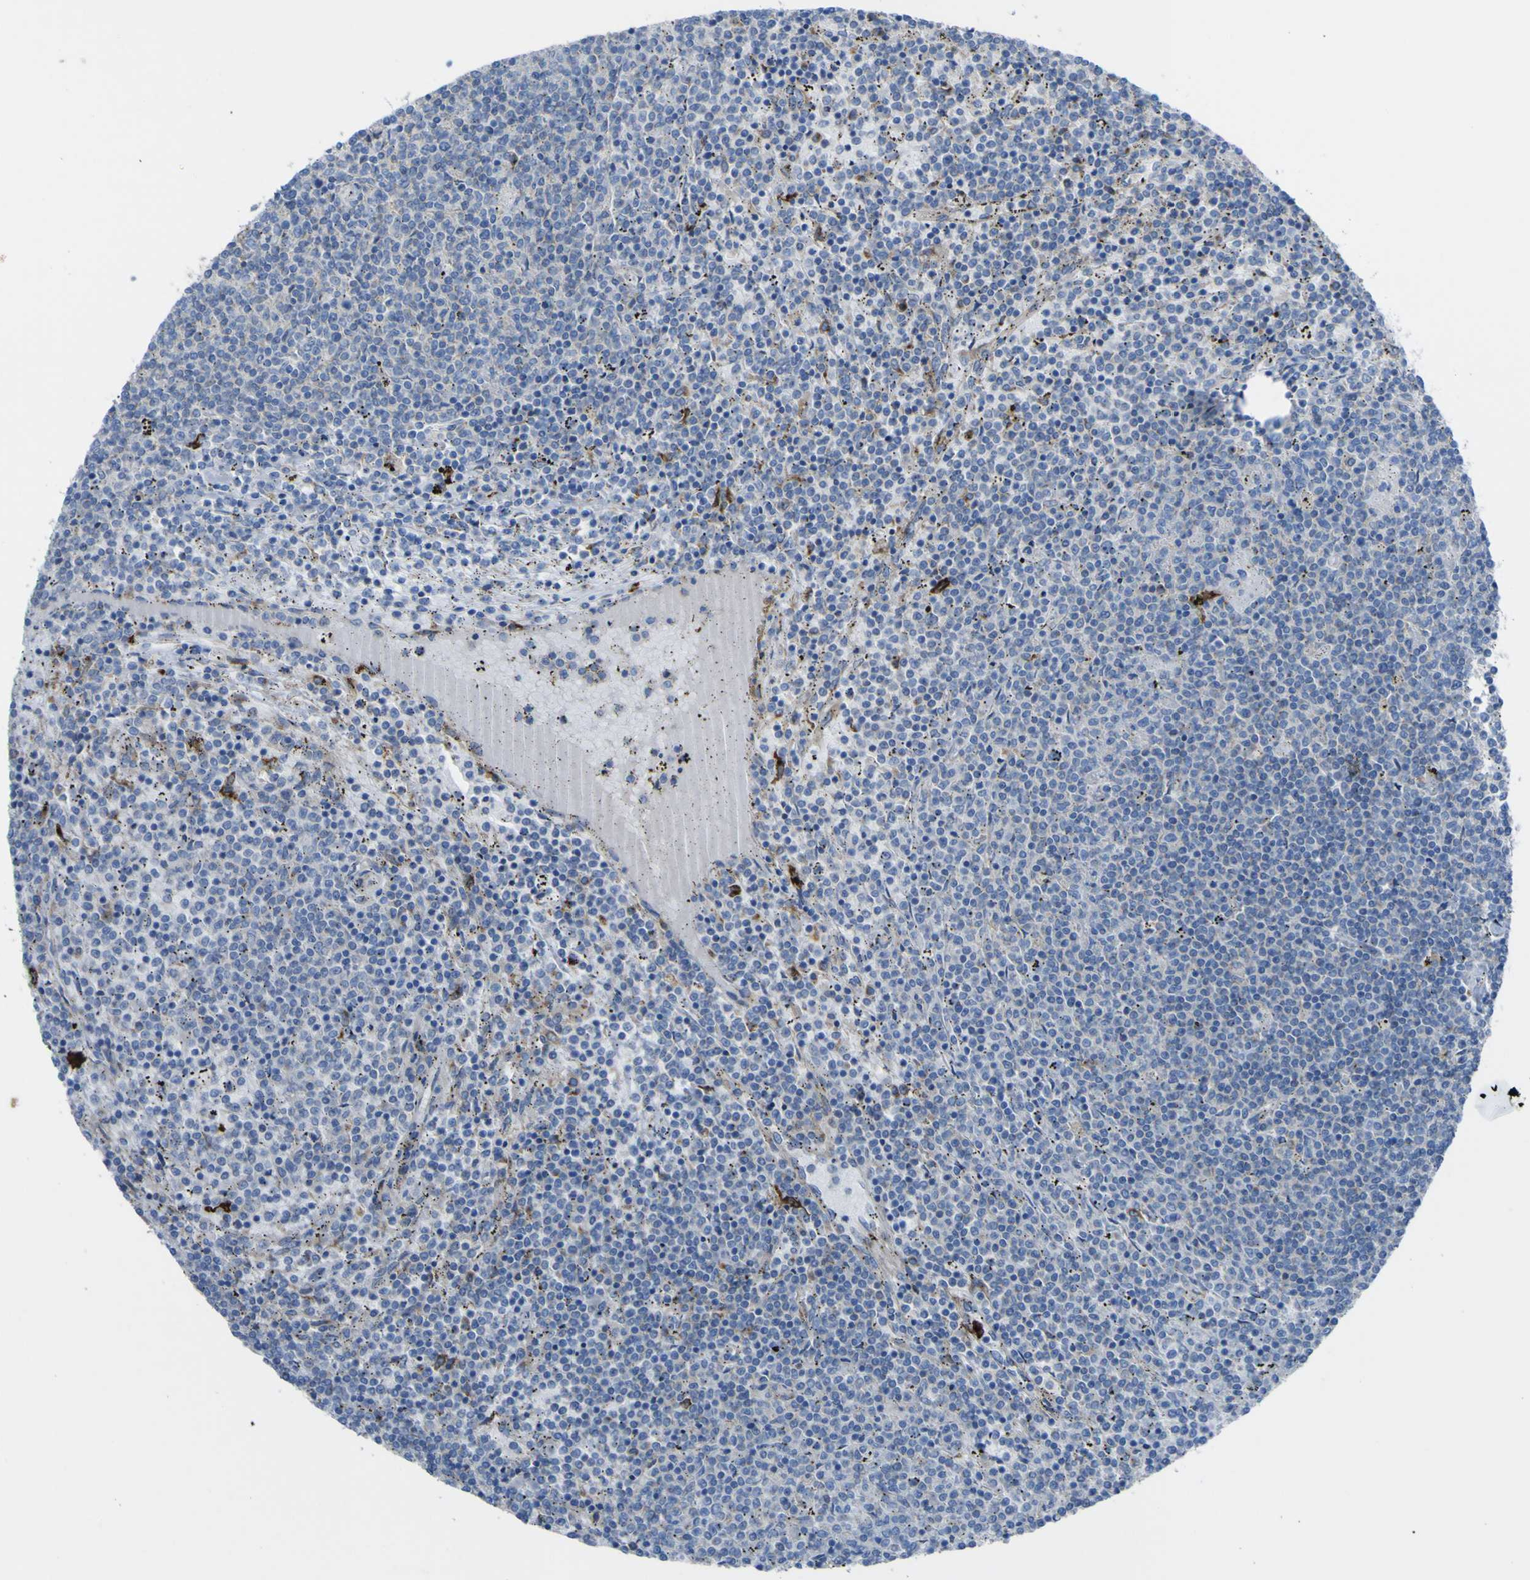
{"staining": {"intensity": "negative", "quantity": "none", "location": "none"}, "tissue": "lymphoma", "cell_type": "Tumor cells", "image_type": "cancer", "snomed": [{"axis": "morphology", "description": "Malignant lymphoma, non-Hodgkin's type, Low grade"}, {"axis": "topography", "description": "Spleen"}], "caption": "Immunohistochemical staining of human malignant lymphoma, non-Hodgkin's type (low-grade) exhibits no significant expression in tumor cells. (DAB (3,3'-diaminobenzidine) immunohistochemistry (IHC) visualized using brightfield microscopy, high magnification).", "gene": "CST3", "patient": {"sex": "female", "age": 50}}